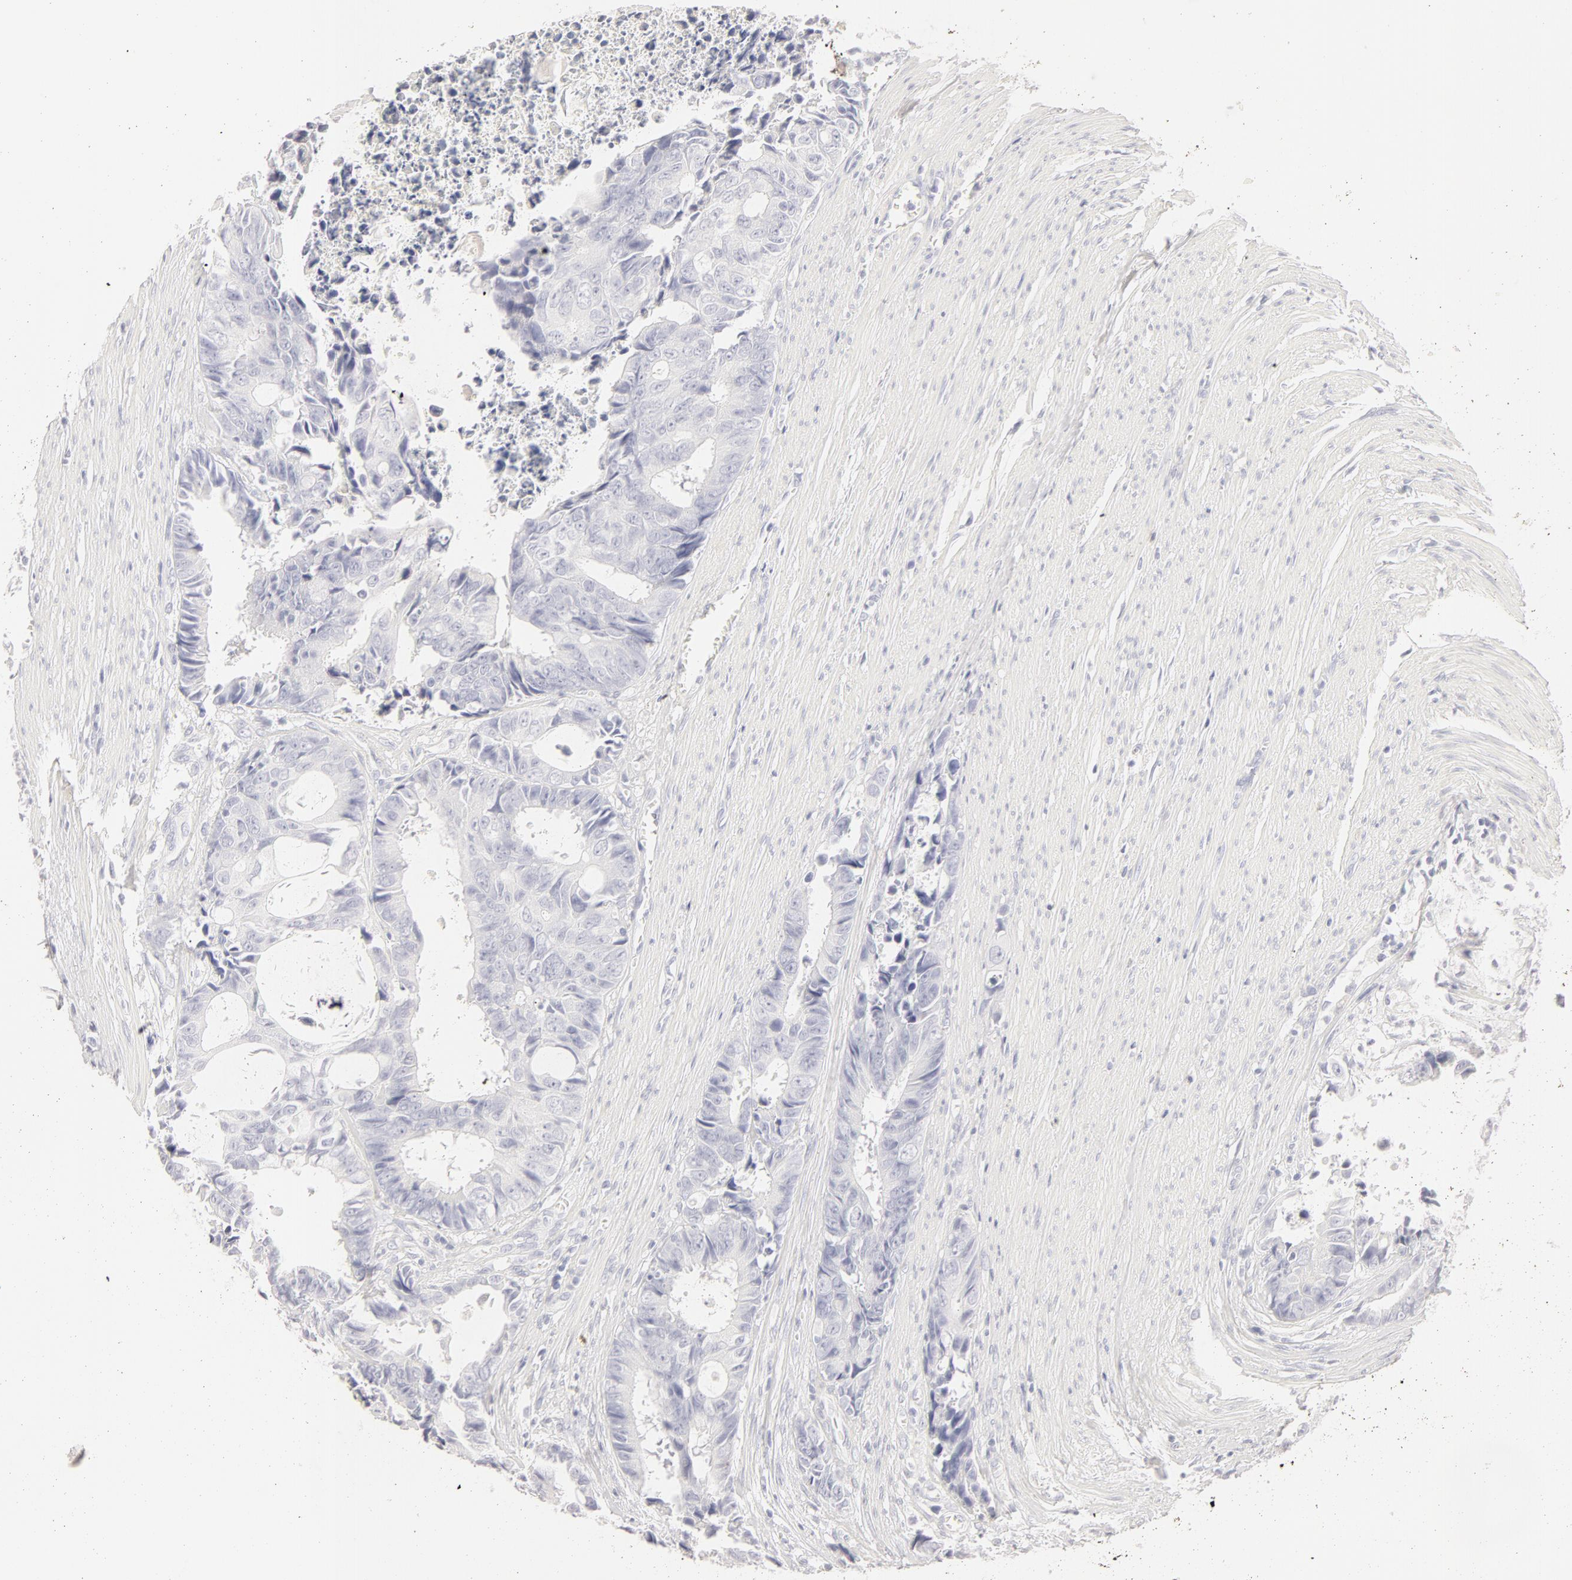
{"staining": {"intensity": "negative", "quantity": "none", "location": "none"}, "tissue": "colorectal cancer", "cell_type": "Tumor cells", "image_type": "cancer", "snomed": [{"axis": "morphology", "description": "Adenocarcinoma, NOS"}, {"axis": "topography", "description": "Rectum"}], "caption": "There is no significant expression in tumor cells of colorectal adenocarcinoma.", "gene": "LGALS7B", "patient": {"sex": "female", "age": 98}}